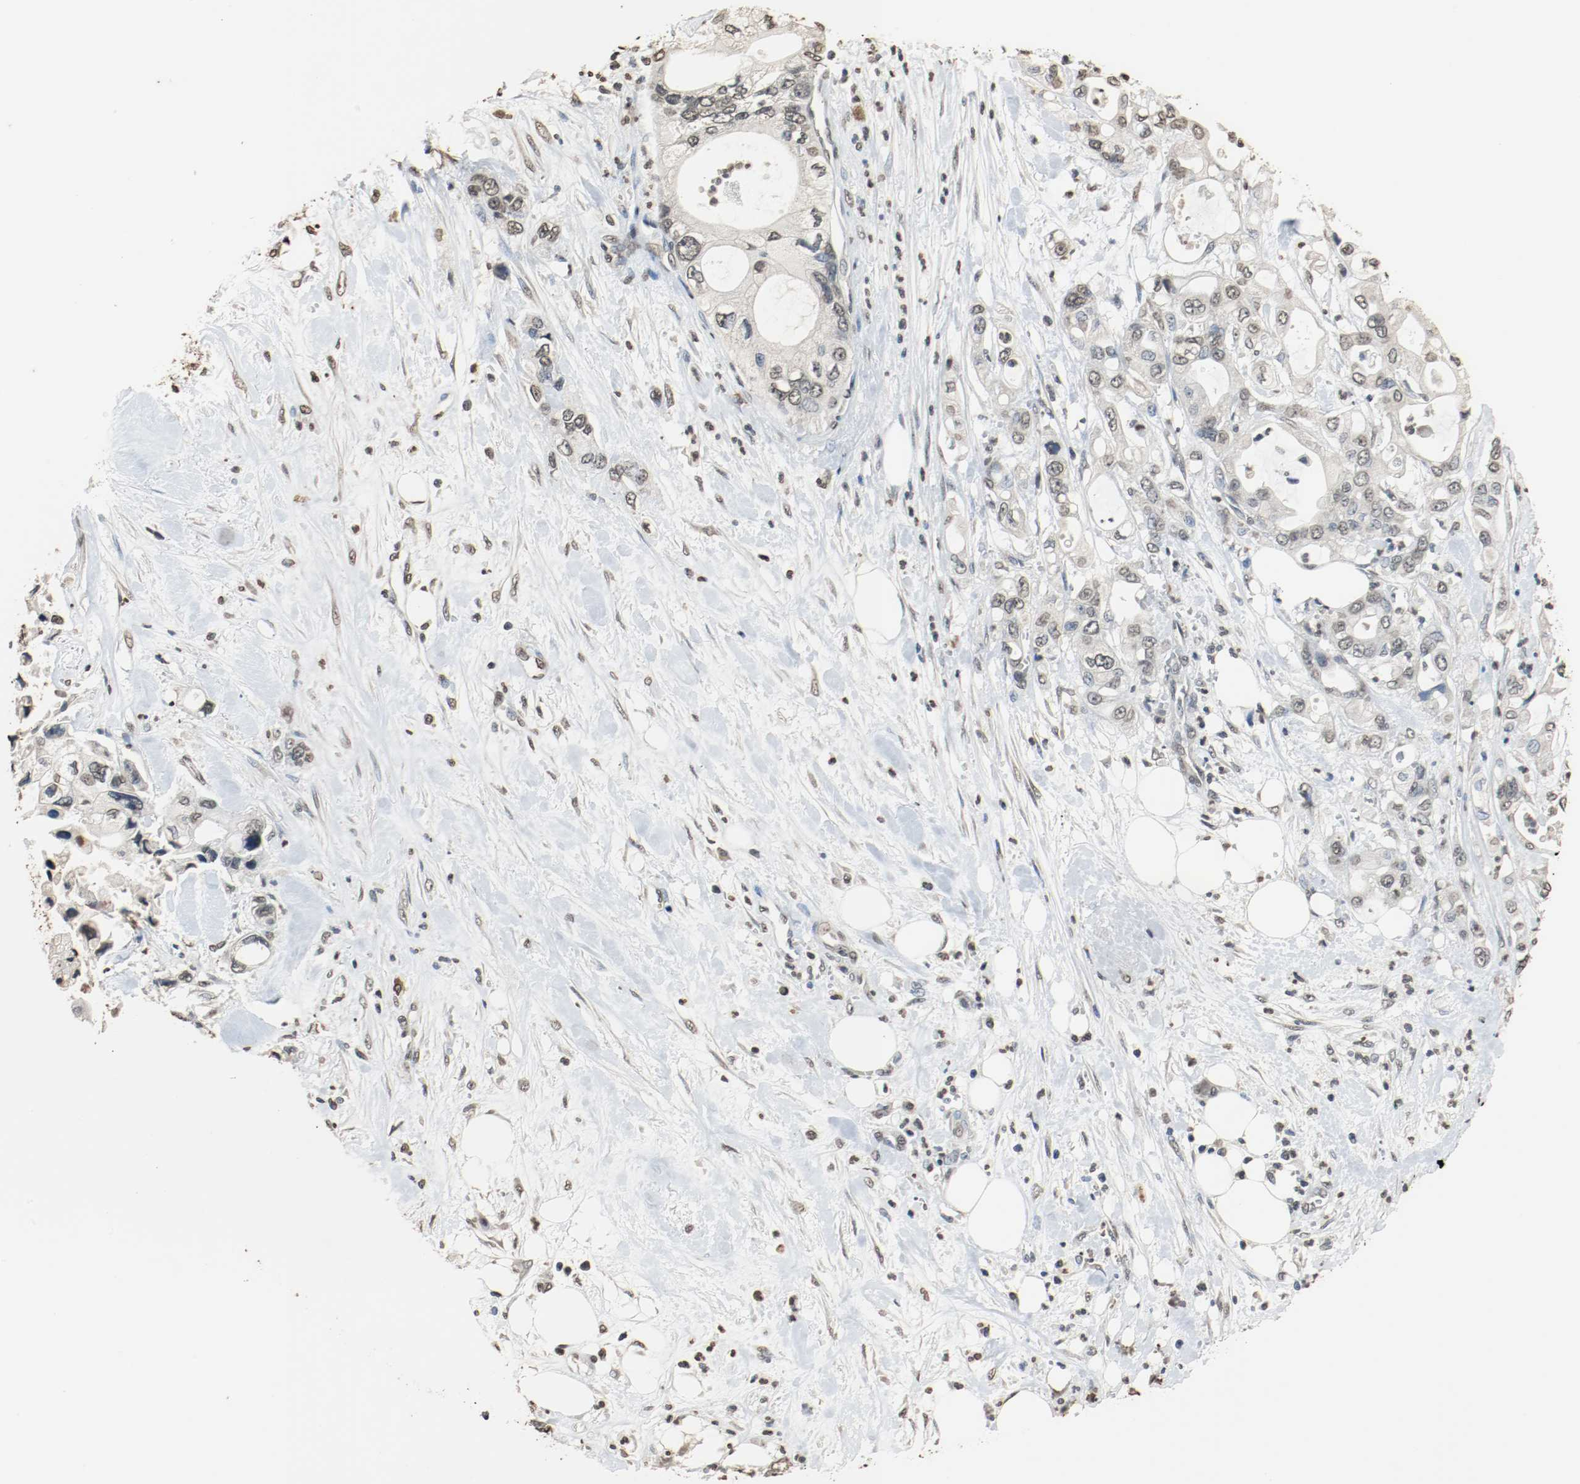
{"staining": {"intensity": "weak", "quantity": "<25%", "location": "cytoplasmic/membranous"}, "tissue": "pancreatic cancer", "cell_type": "Tumor cells", "image_type": "cancer", "snomed": [{"axis": "morphology", "description": "Adenocarcinoma, NOS"}, {"axis": "topography", "description": "Pancreas"}], "caption": "An immunohistochemistry (IHC) micrograph of pancreatic adenocarcinoma is shown. There is no staining in tumor cells of pancreatic adenocarcinoma.", "gene": "RTN4", "patient": {"sex": "male", "age": 70}}